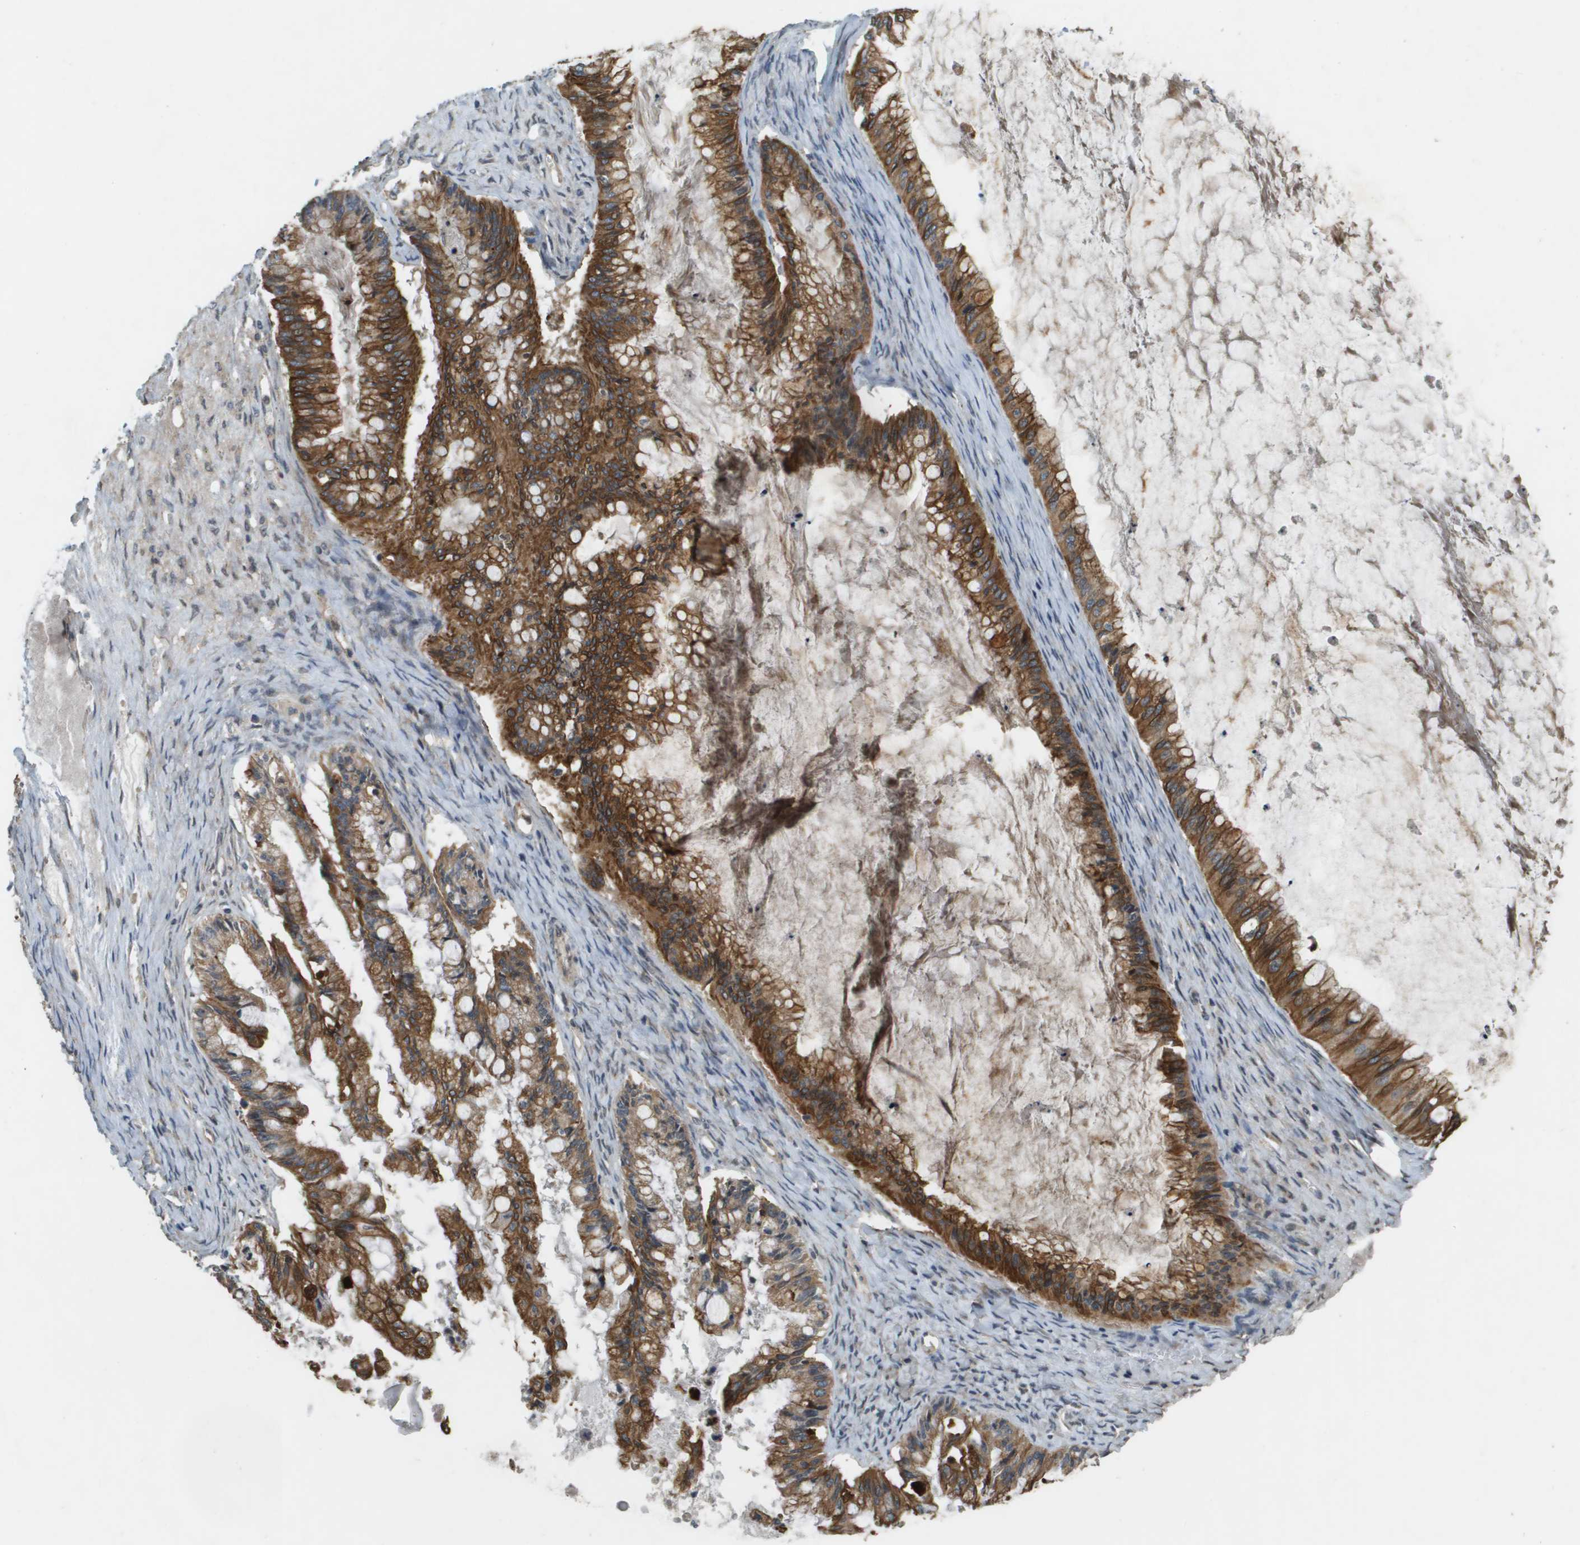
{"staining": {"intensity": "strong", "quantity": ">75%", "location": "cytoplasmic/membranous"}, "tissue": "ovarian cancer", "cell_type": "Tumor cells", "image_type": "cancer", "snomed": [{"axis": "morphology", "description": "Cystadenocarcinoma, mucinous, NOS"}, {"axis": "topography", "description": "Ovary"}], "caption": "A micrograph of ovarian cancer (mucinous cystadenocarcinoma) stained for a protein reveals strong cytoplasmic/membranous brown staining in tumor cells. The protein is shown in brown color, while the nuclei are stained blue.", "gene": "CDKN2C", "patient": {"sex": "female", "age": 57}}